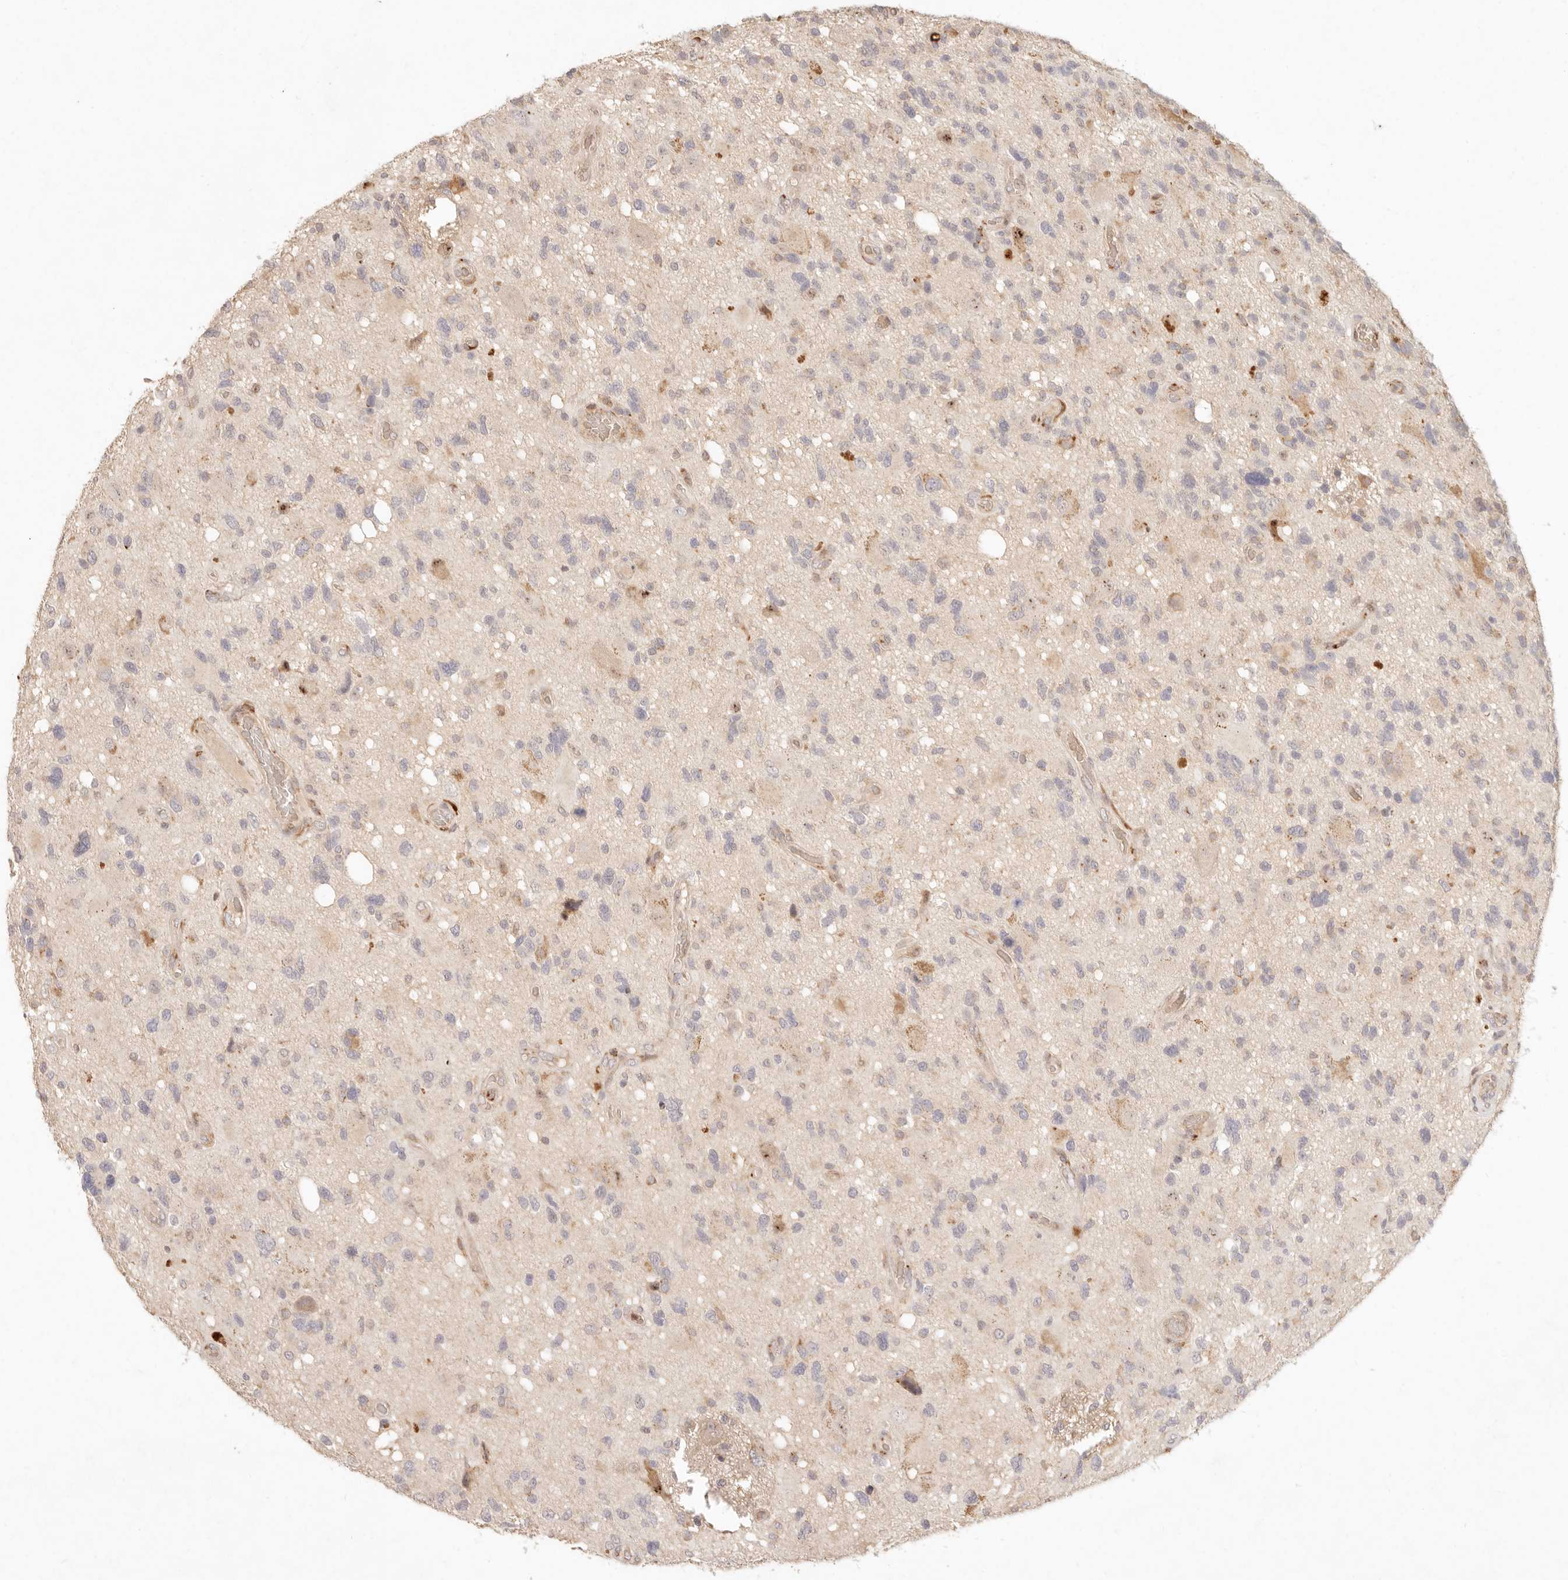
{"staining": {"intensity": "negative", "quantity": "none", "location": "none"}, "tissue": "glioma", "cell_type": "Tumor cells", "image_type": "cancer", "snomed": [{"axis": "morphology", "description": "Glioma, malignant, High grade"}, {"axis": "topography", "description": "Brain"}], "caption": "The image shows no significant positivity in tumor cells of glioma.", "gene": "C1orf127", "patient": {"sex": "male", "age": 33}}